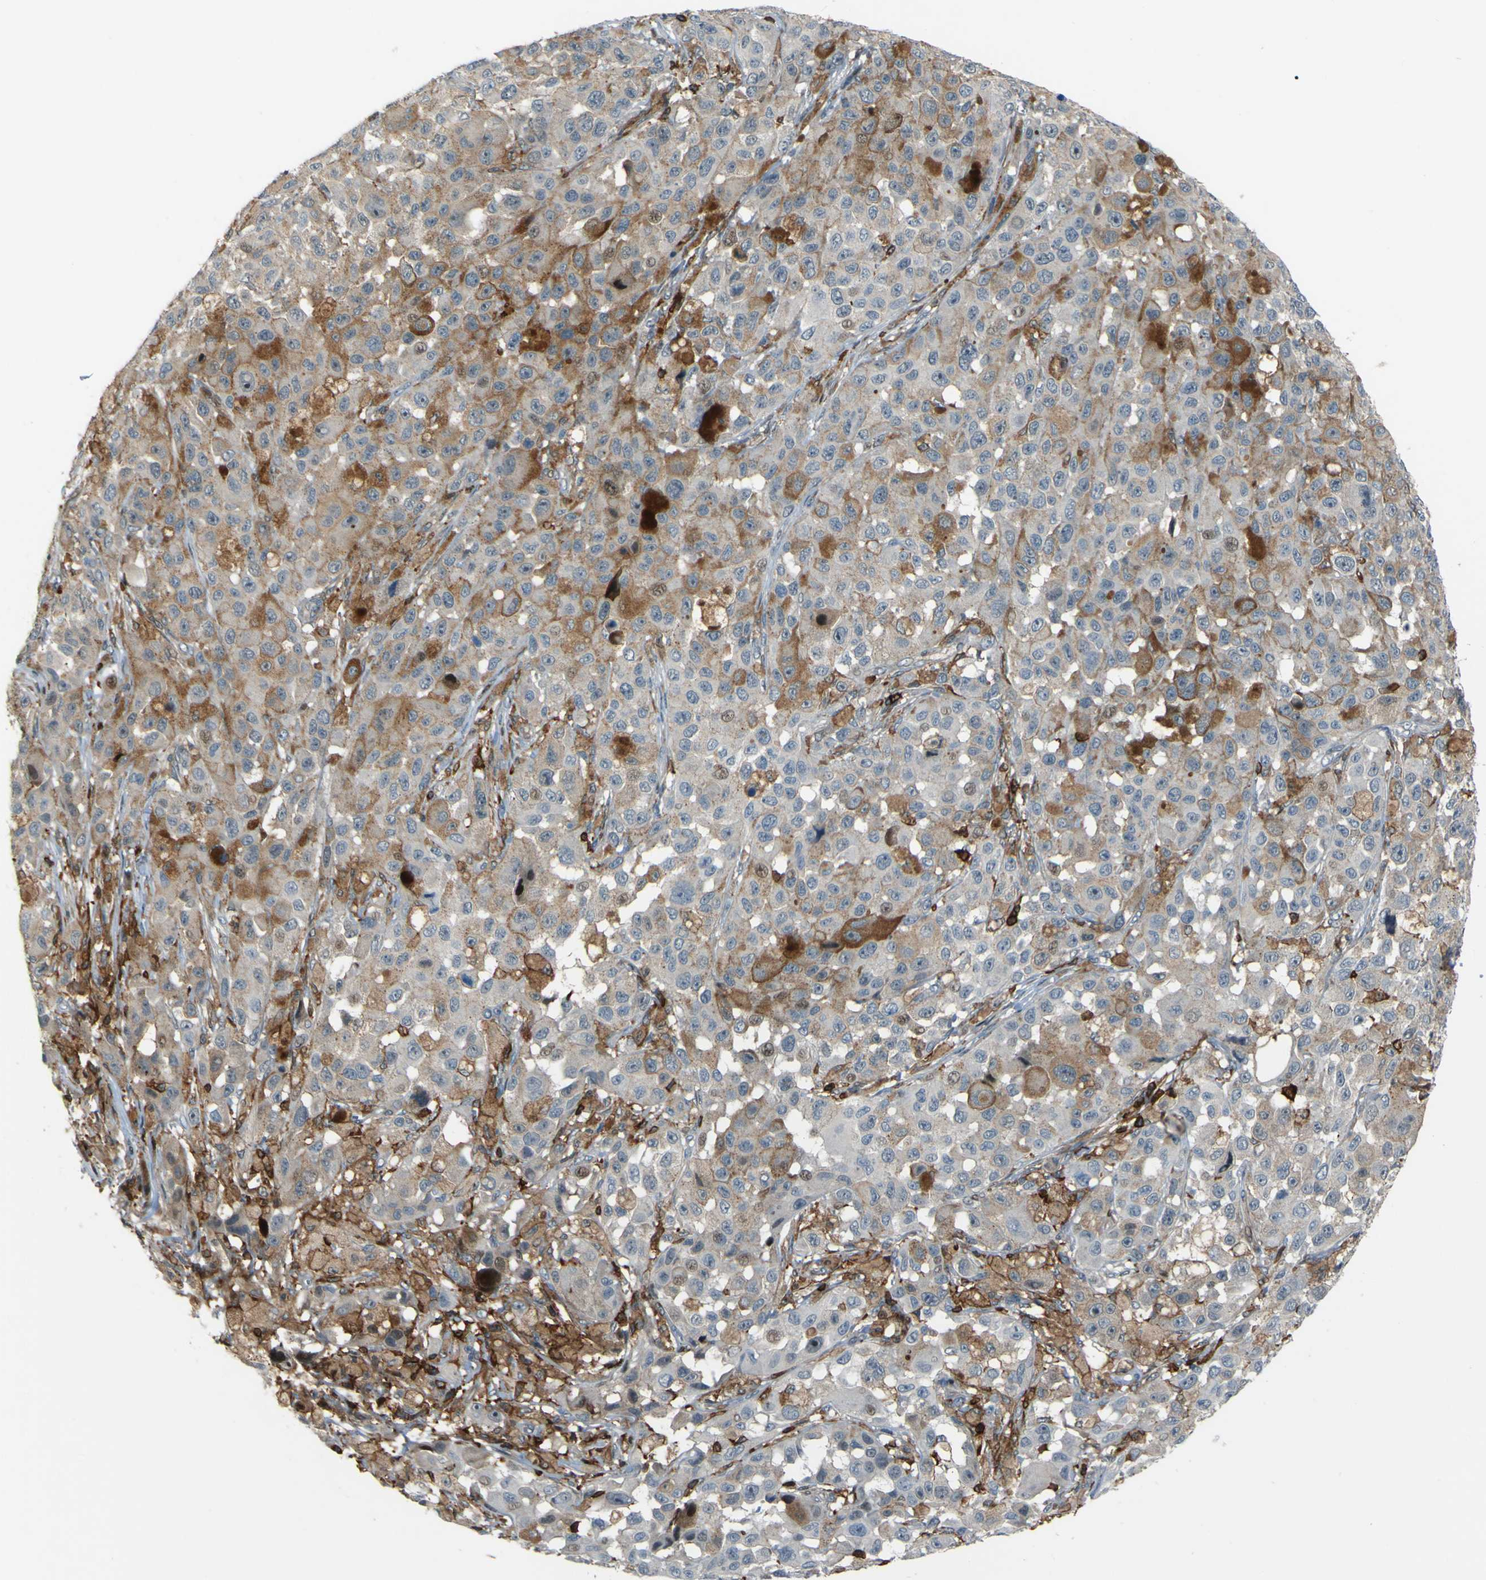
{"staining": {"intensity": "moderate", "quantity": "25%-75%", "location": "cytoplasmic/membranous"}, "tissue": "melanoma", "cell_type": "Tumor cells", "image_type": "cancer", "snomed": [{"axis": "morphology", "description": "Malignant melanoma, NOS"}, {"axis": "topography", "description": "Skin"}], "caption": "About 25%-75% of tumor cells in human malignant melanoma display moderate cytoplasmic/membranous protein positivity as visualized by brown immunohistochemical staining.", "gene": "PCDHB5", "patient": {"sex": "male", "age": 96}}